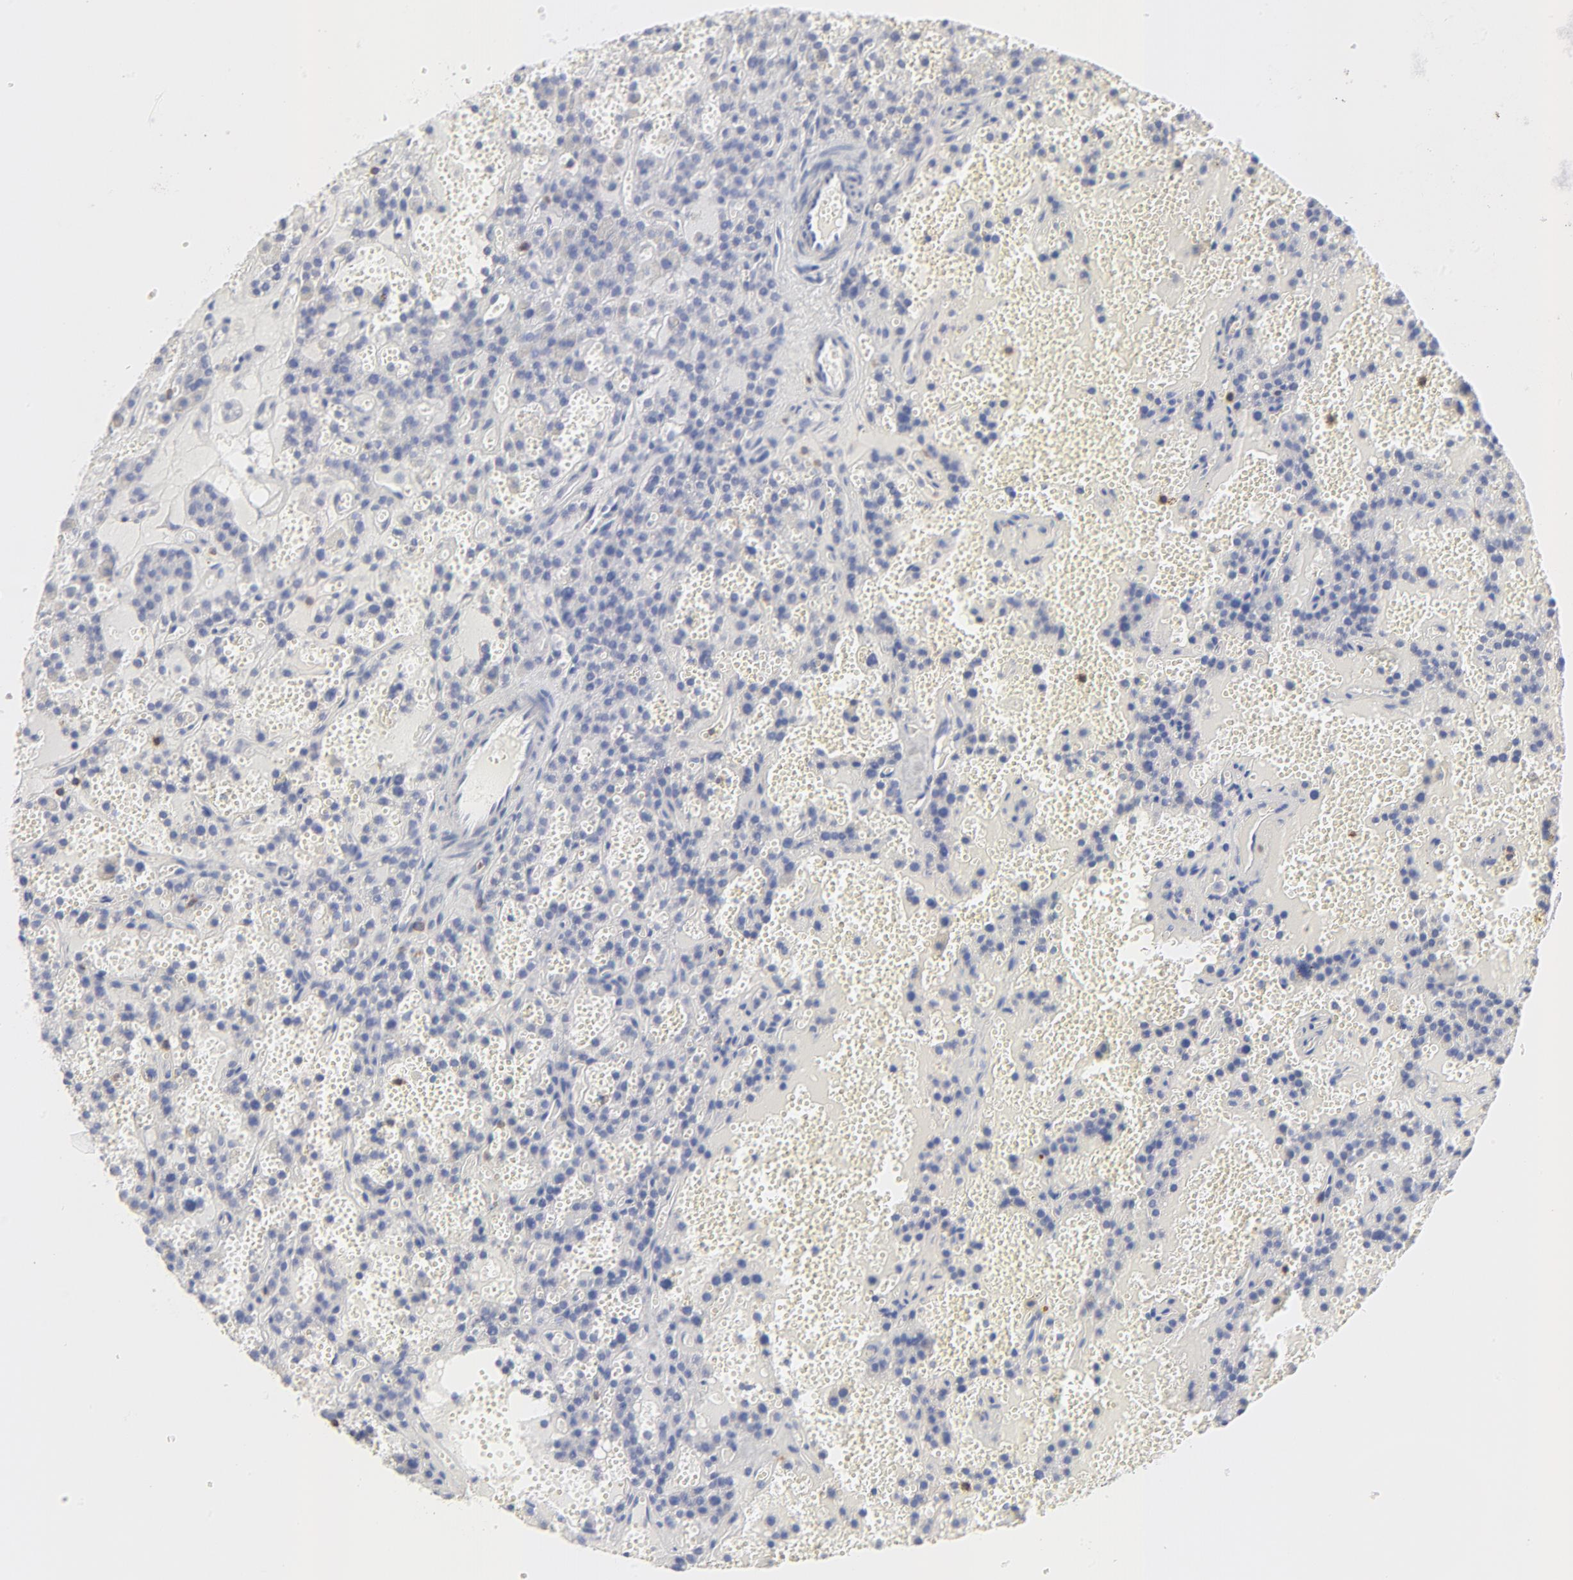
{"staining": {"intensity": "negative", "quantity": "none", "location": "none"}, "tissue": "parathyroid gland", "cell_type": "Glandular cells", "image_type": "normal", "snomed": [{"axis": "morphology", "description": "Normal tissue, NOS"}, {"axis": "topography", "description": "Parathyroid gland"}], "caption": "Immunohistochemical staining of benign parathyroid gland displays no significant staining in glandular cells. Nuclei are stained in blue.", "gene": "LCK", "patient": {"sex": "male", "age": 25}}